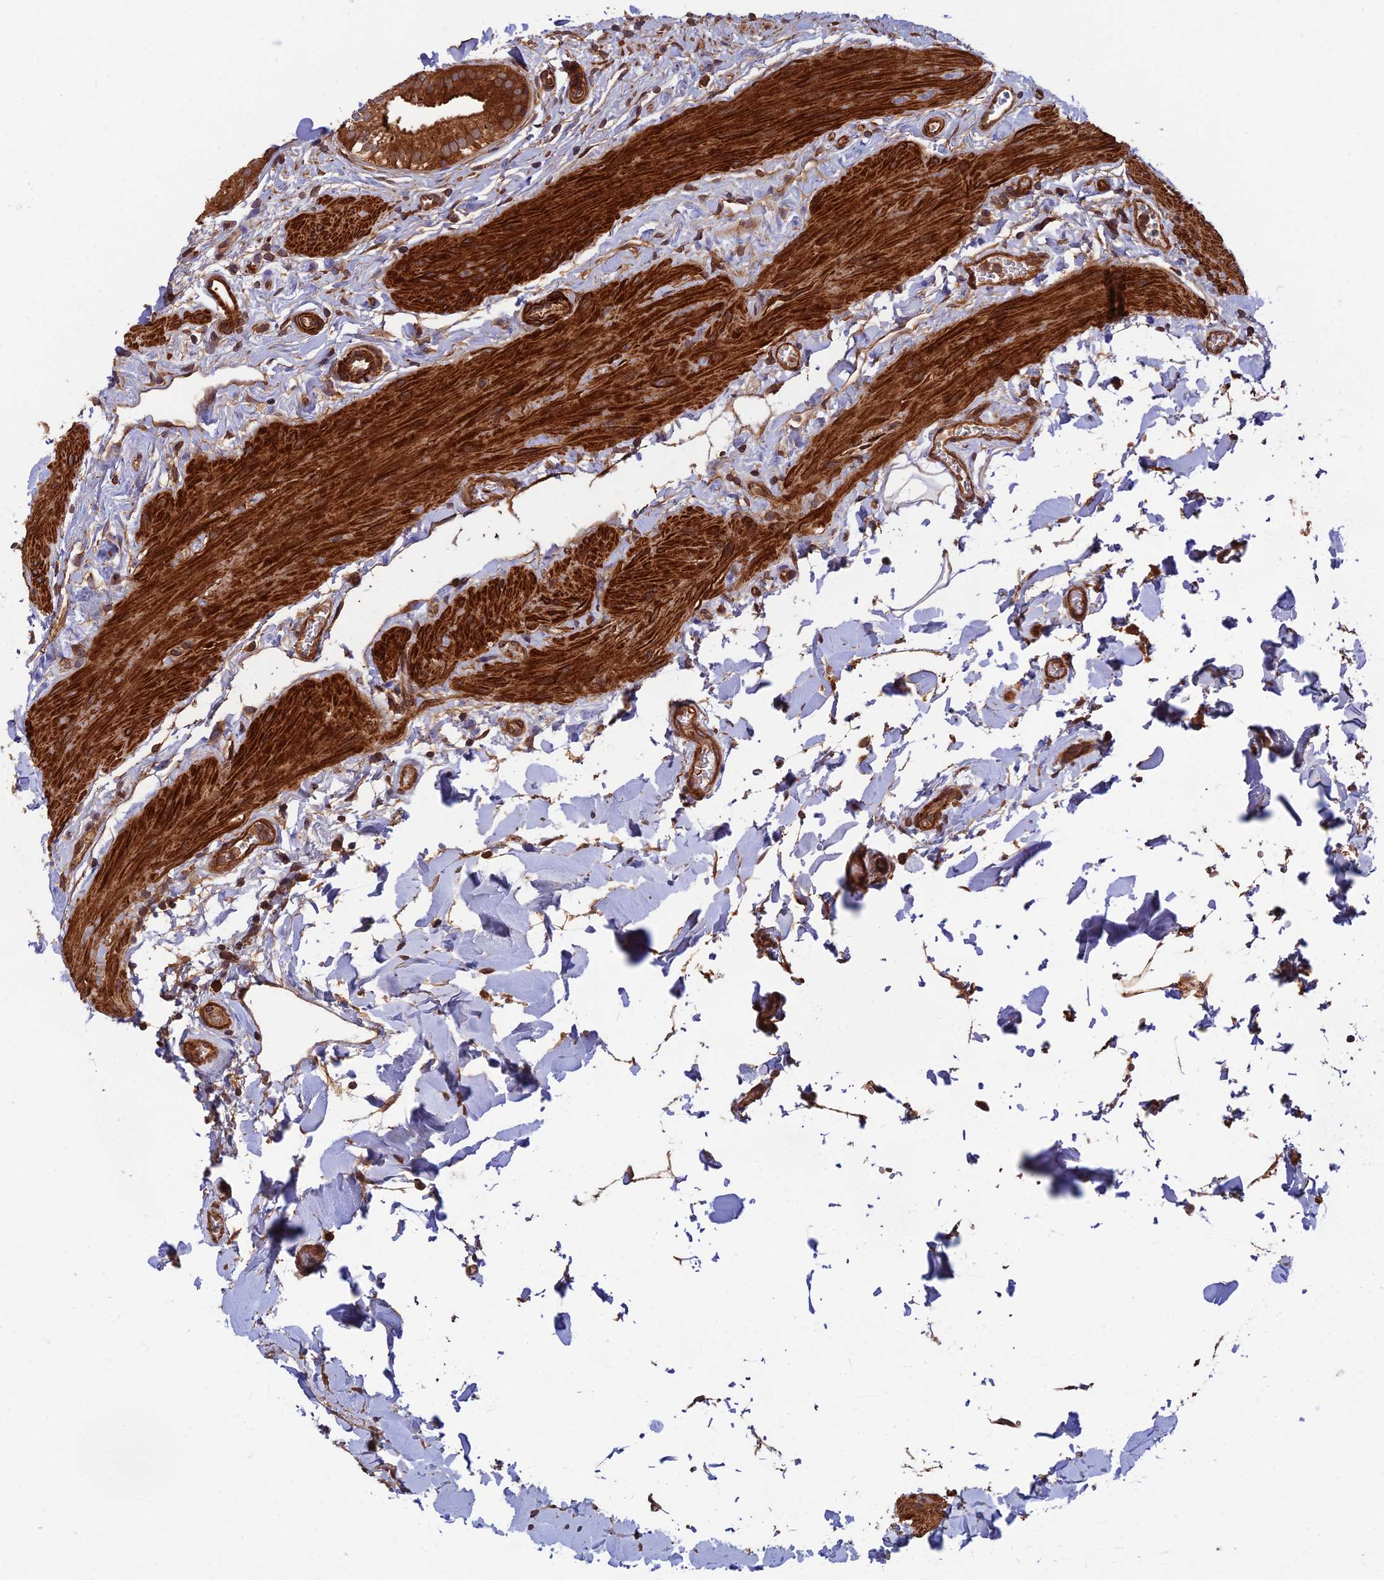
{"staining": {"intensity": "strong", "quantity": ">75%", "location": "cytoplasmic/membranous"}, "tissue": "gallbladder", "cell_type": "Glandular cells", "image_type": "normal", "snomed": [{"axis": "morphology", "description": "Normal tissue, NOS"}, {"axis": "topography", "description": "Gallbladder"}], "caption": "Protein expression analysis of benign human gallbladder reveals strong cytoplasmic/membranous positivity in approximately >75% of glandular cells.", "gene": "RELCH", "patient": {"sex": "female", "age": 54}}